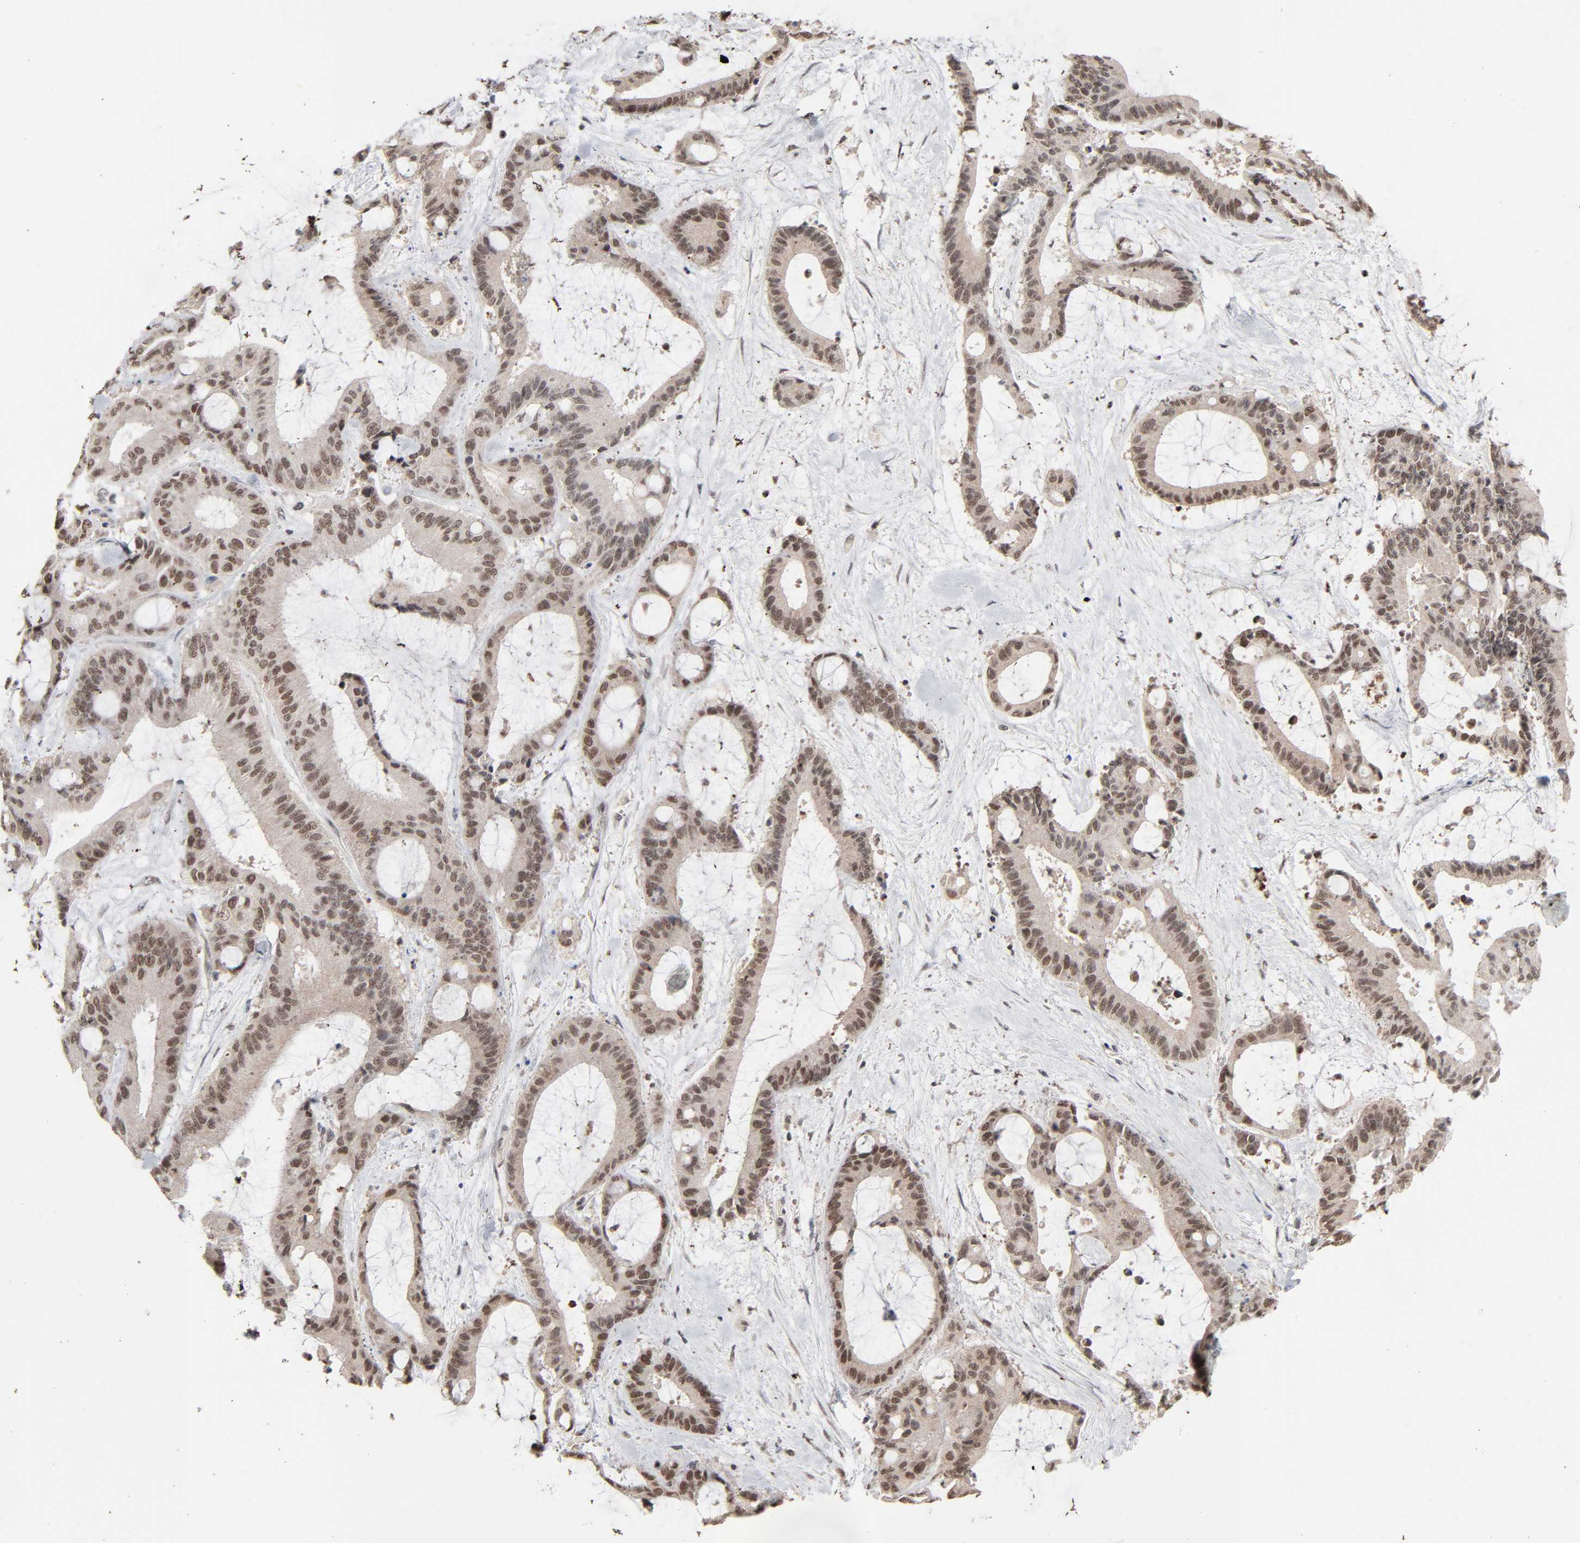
{"staining": {"intensity": "weak", "quantity": "25%-75%", "location": "cytoplasmic/membranous,nuclear"}, "tissue": "liver cancer", "cell_type": "Tumor cells", "image_type": "cancer", "snomed": [{"axis": "morphology", "description": "Cholangiocarcinoma"}, {"axis": "topography", "description": "Liver"}], "caption": "This photomicrograph shows IHC staining of liver cholangiocarcinoma, with low weak cytoplasmic/membranous and nuclear staining in approximately 25%-75% of tumor cells.", "gene": "ZNF419", "patient": {"sex": "female", "age": 73}}